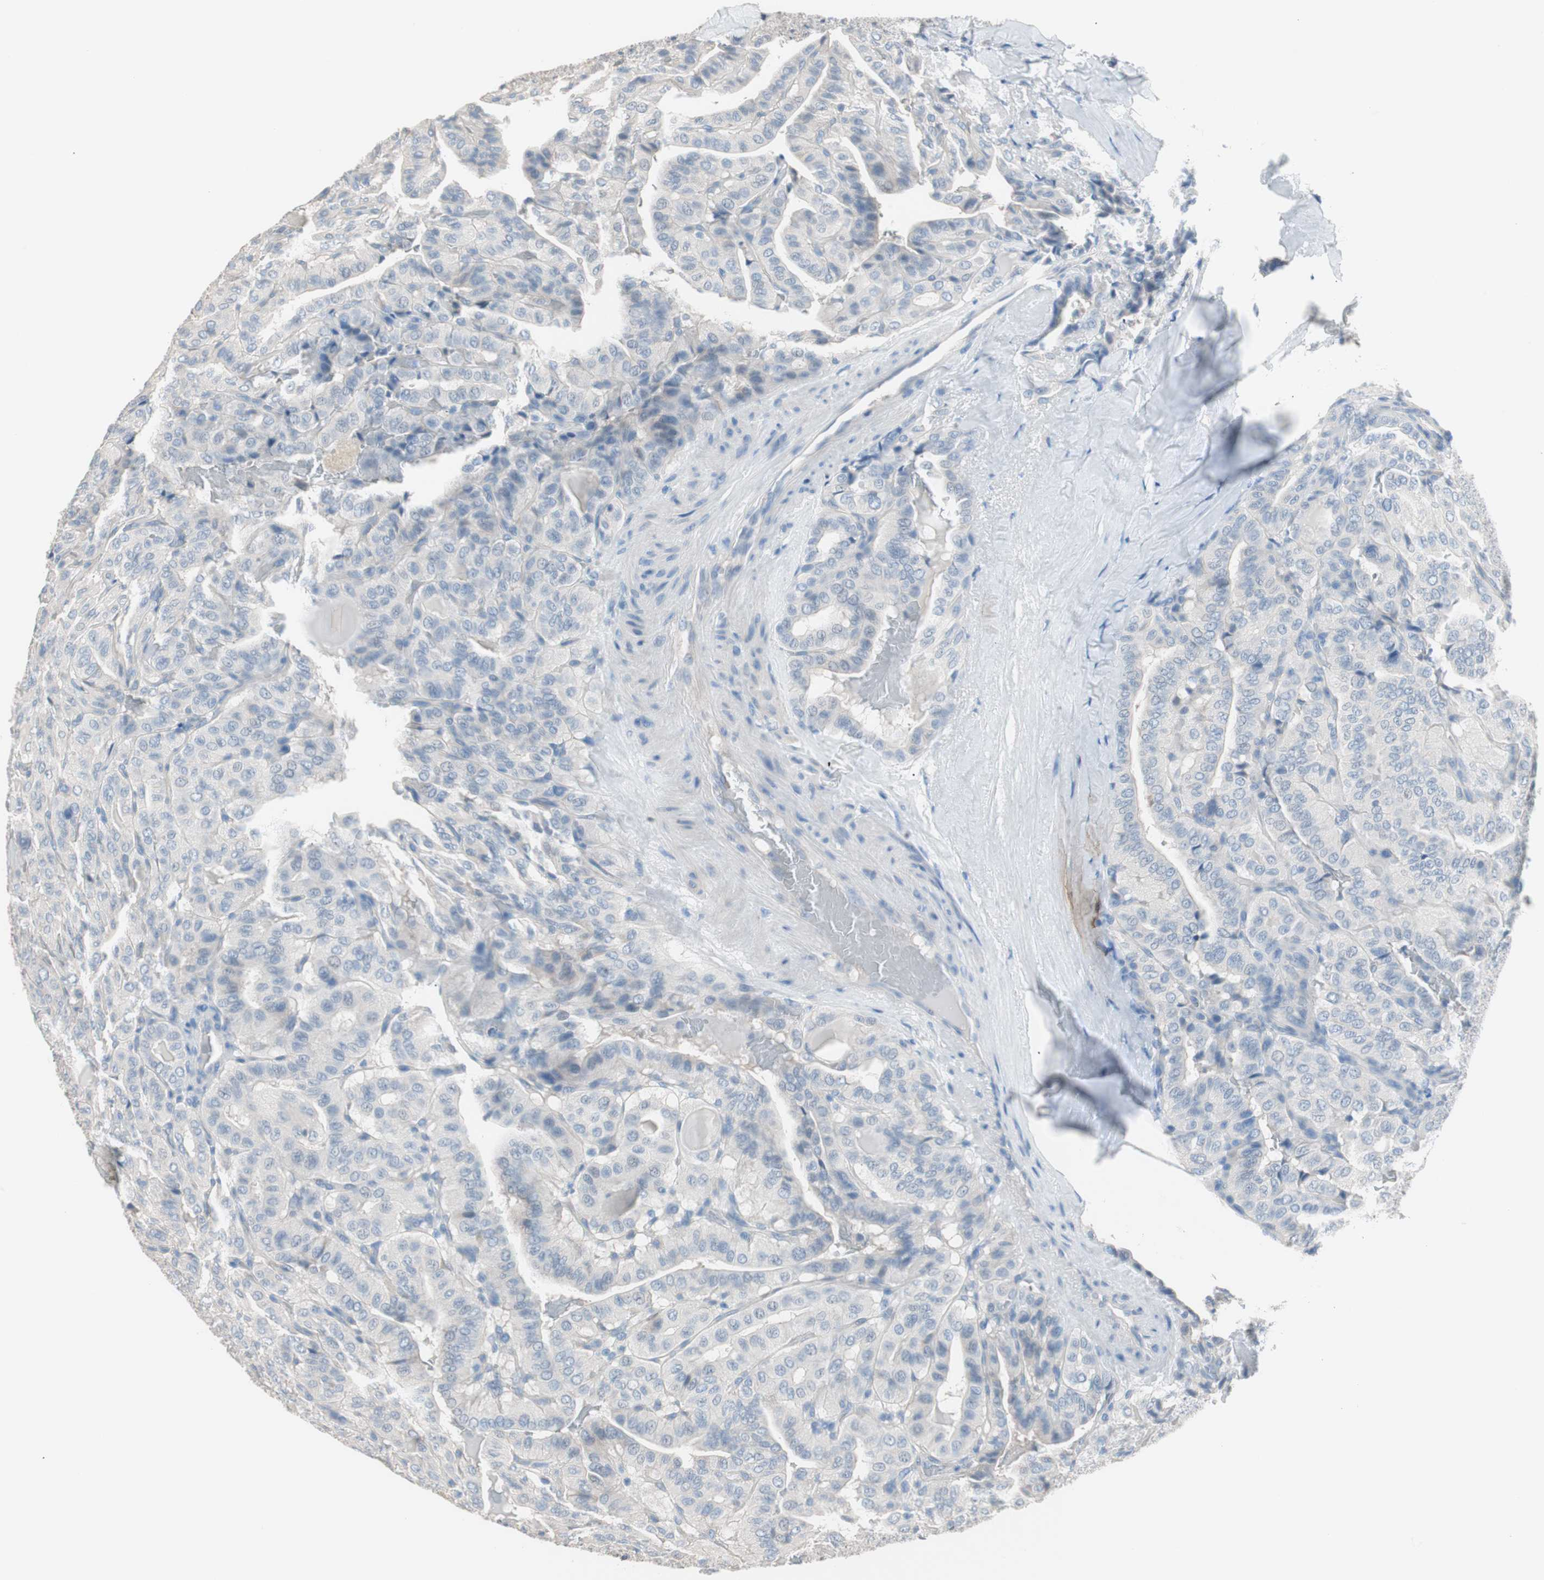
{"staining": {"intensity": "negative", "quantity": "none", "location": "none"}, "tissue": "thyroid cancer", "cell_type": "Tumor cells", "image_type": "cancer", "snomed": [{"axis": "morphology", "description": "Papillary adenocarcinoma, NOS"}, {"axis": "topography", "description": "Thyroid gland"}], "caption": "IHC photomicrograph of neoplastic tissue: human thyroid cancer stained with DAB exhibits no significant protein staining in tumor cells.", "gene": "VIL1", "patient": {"sex": "male", "age": 77}}